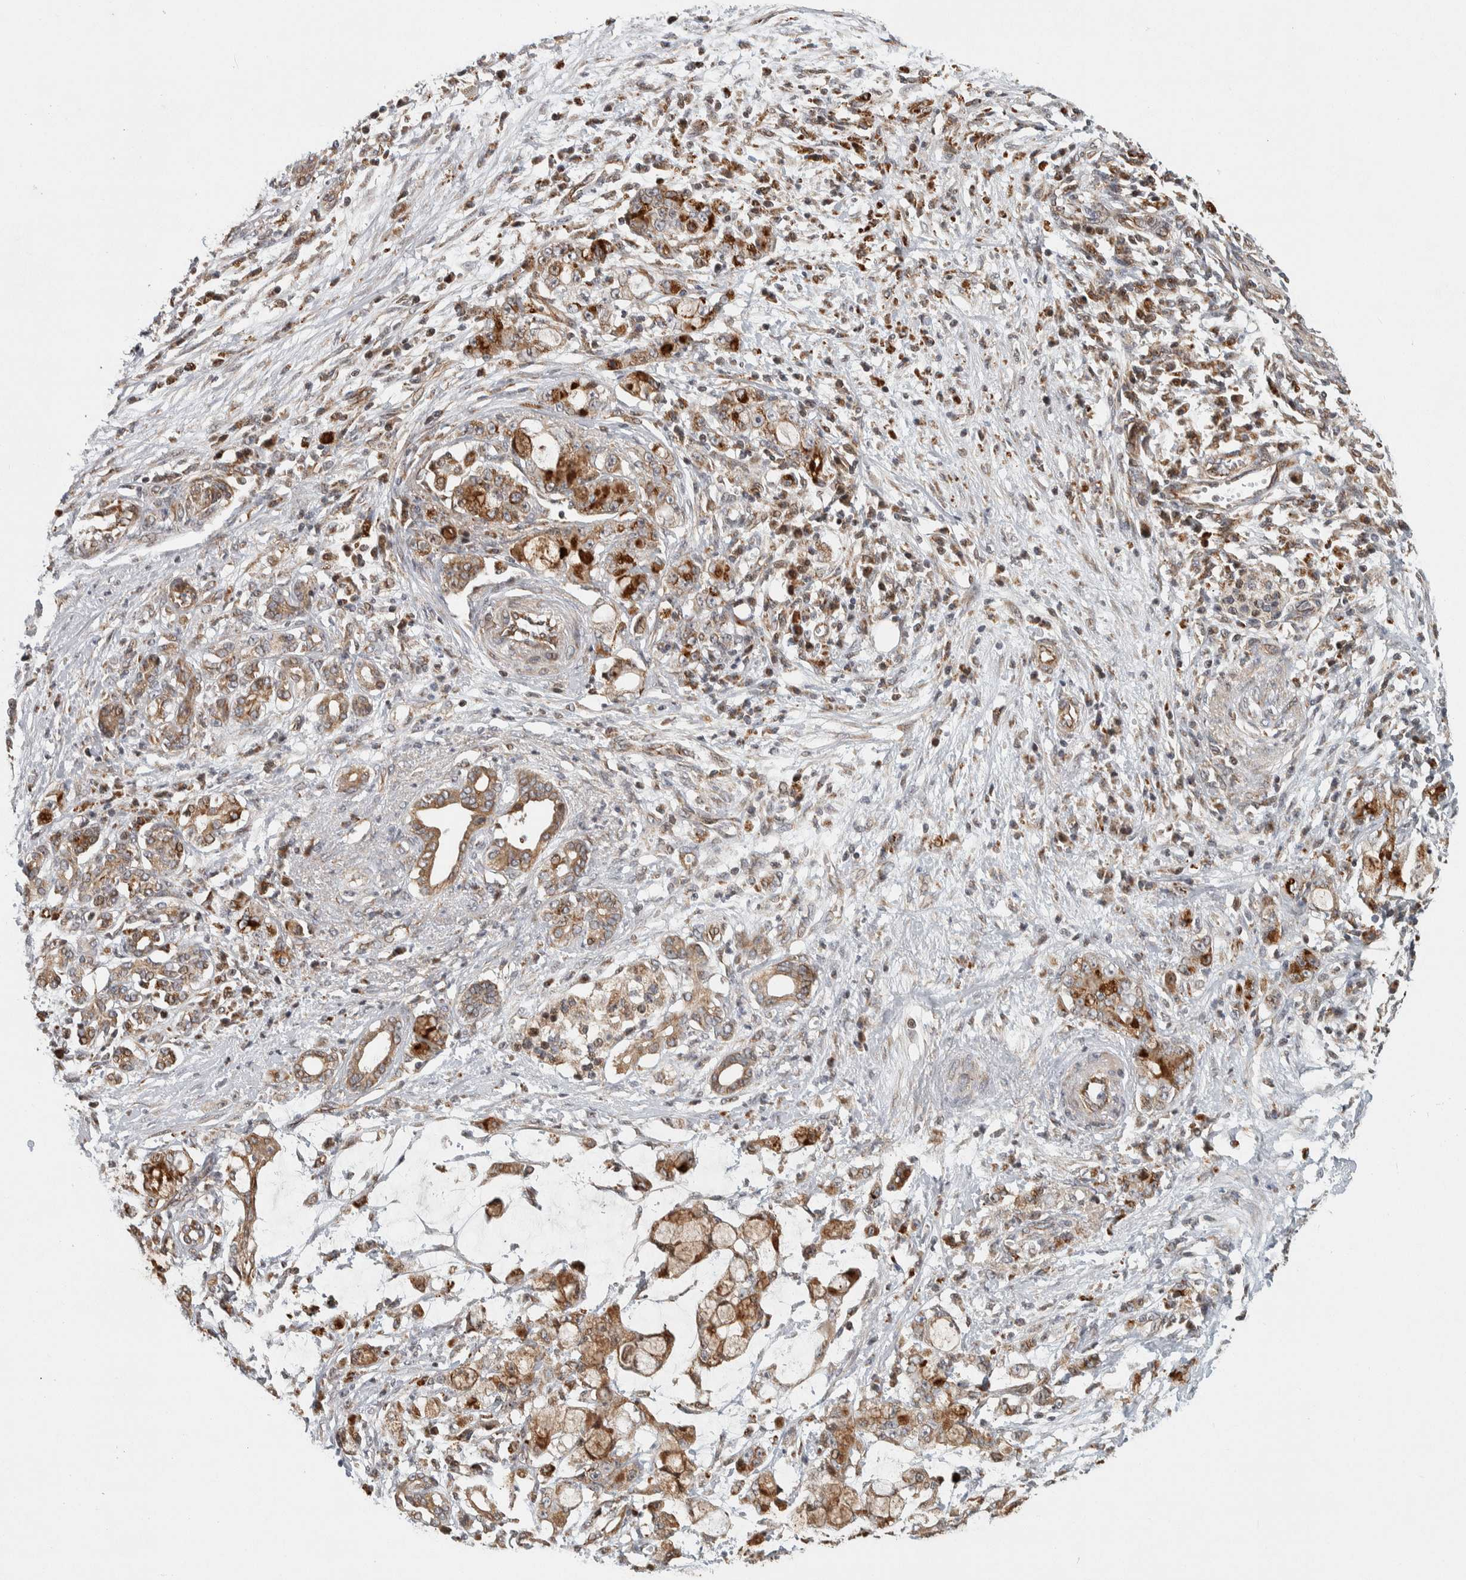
{"staining": {"intensity": "moderate", "quantity": ">75%", "location": "cytoplasmic/membranous"}, "tissue": "pancreatic cancer", "cell_type": "Tumor cells", "image_type": "cancer", "snomed": [{"axis": "morphology", "description": "Adenocarcinoma, NOS"}, {"axis": "topography", "description": "Pancreas"}], "caption": "A brown stain shows moderate cytoplasmic/membranous positivity of a protein in pancreatic cancer tumor cells. (DAB (3,3'-diaminobenzidine) IHC, brown staining for protein, blue staining for nuclei).", "gene": "AFP", "patient": {"sex": "female", "age": 73}}